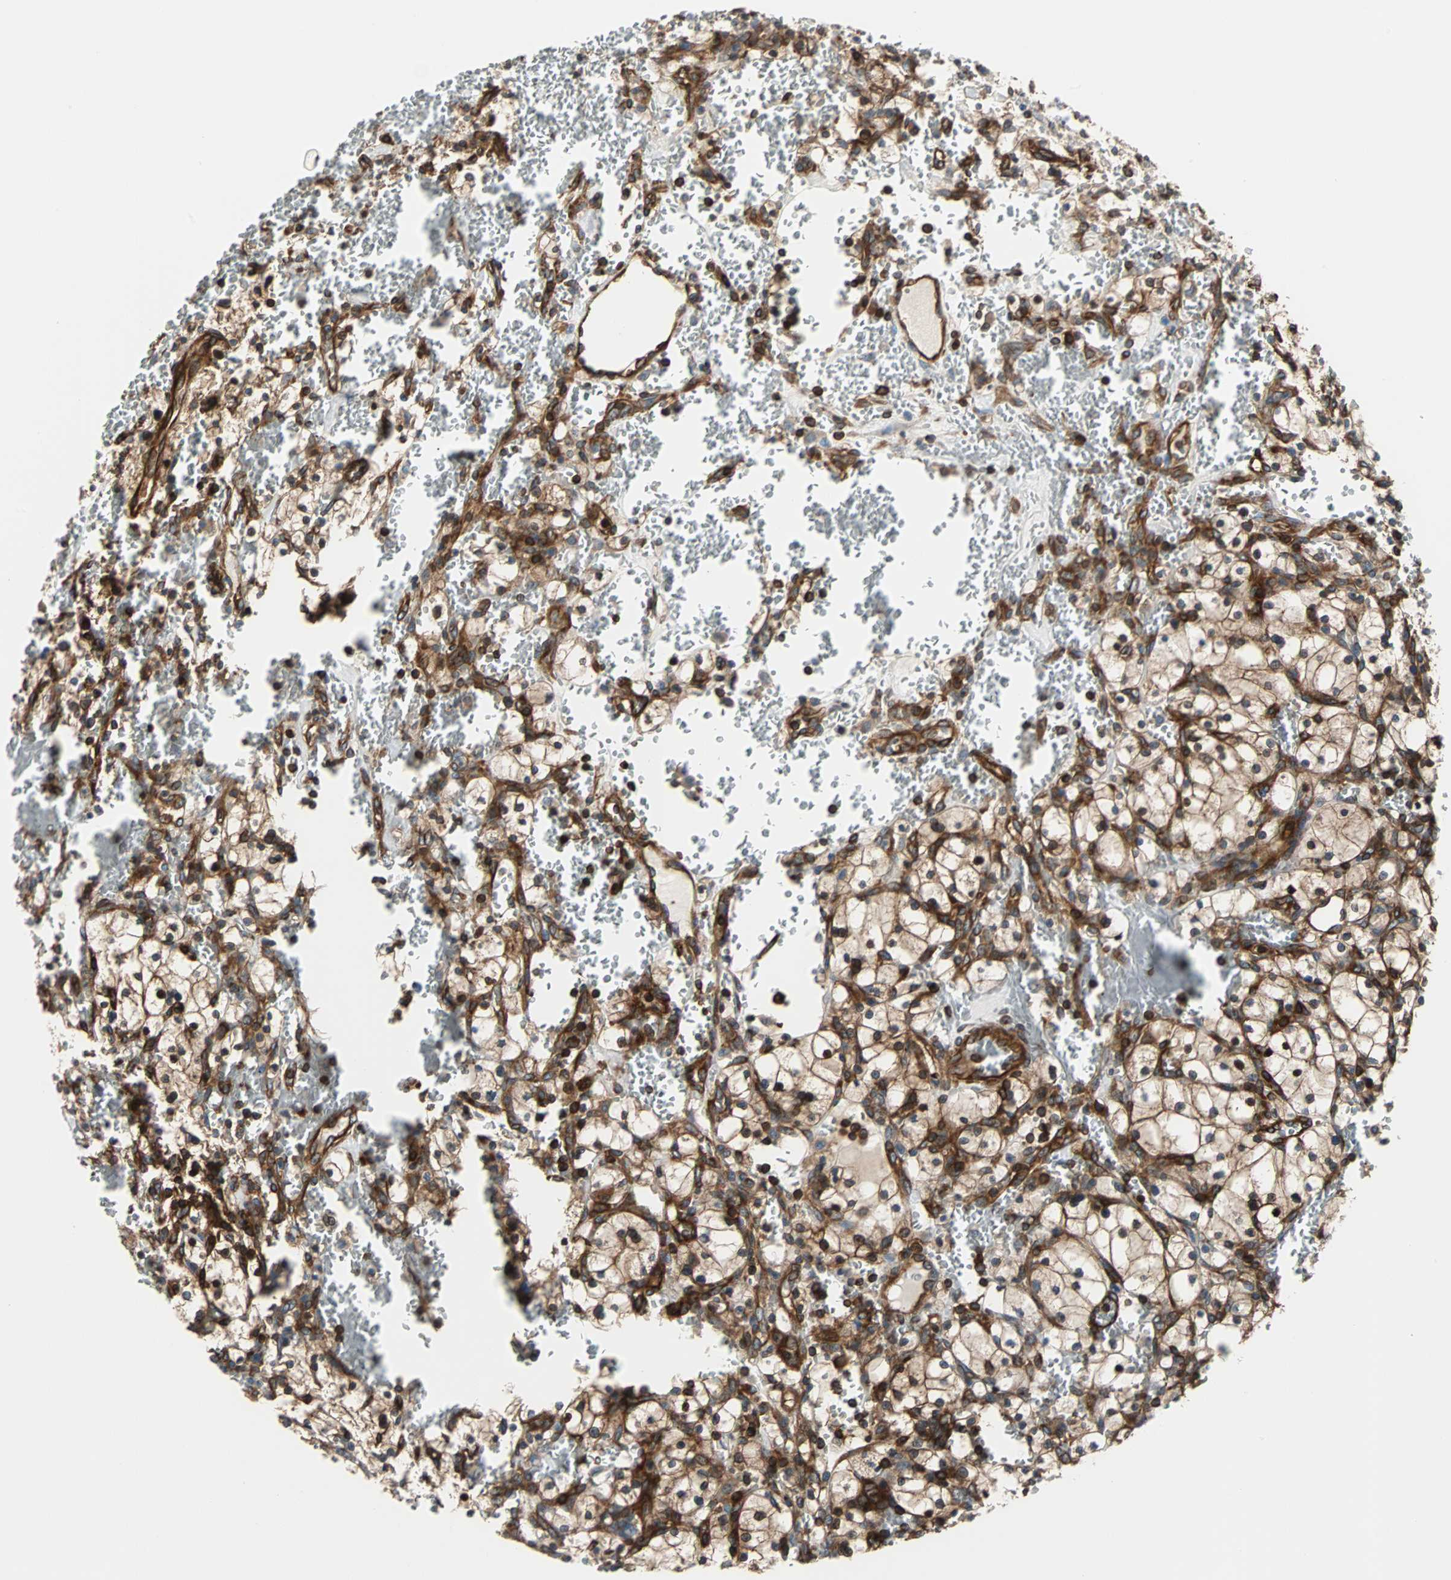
{"staining": {"intensity": "moderate", "quantity": ">75%", "location": "cytoplasmic/membranous"}, "tissue": "renal cancer", "cell_type": "Tumor cells", "image_type": "cancer", "snomed": [{"axis": "morphology", "description": "Adenocarcinoma, NOS"}, {"axis": "topography", "description": "Kidney"}], "caption": "Immunohistochemistry of renal adenocarcinoma demonstrates medium levels of moderate cytoplasmic/membranous positivity in approximately >75% of tumor cells. The protein is stained brown, and the nuclei are stained in blue (DAB (3,3'-diaminobenzidine) IHC with brightfield microscopy, high magnification).", "gene": "RELA", "patient": {"sex": "female", "age": 83}}